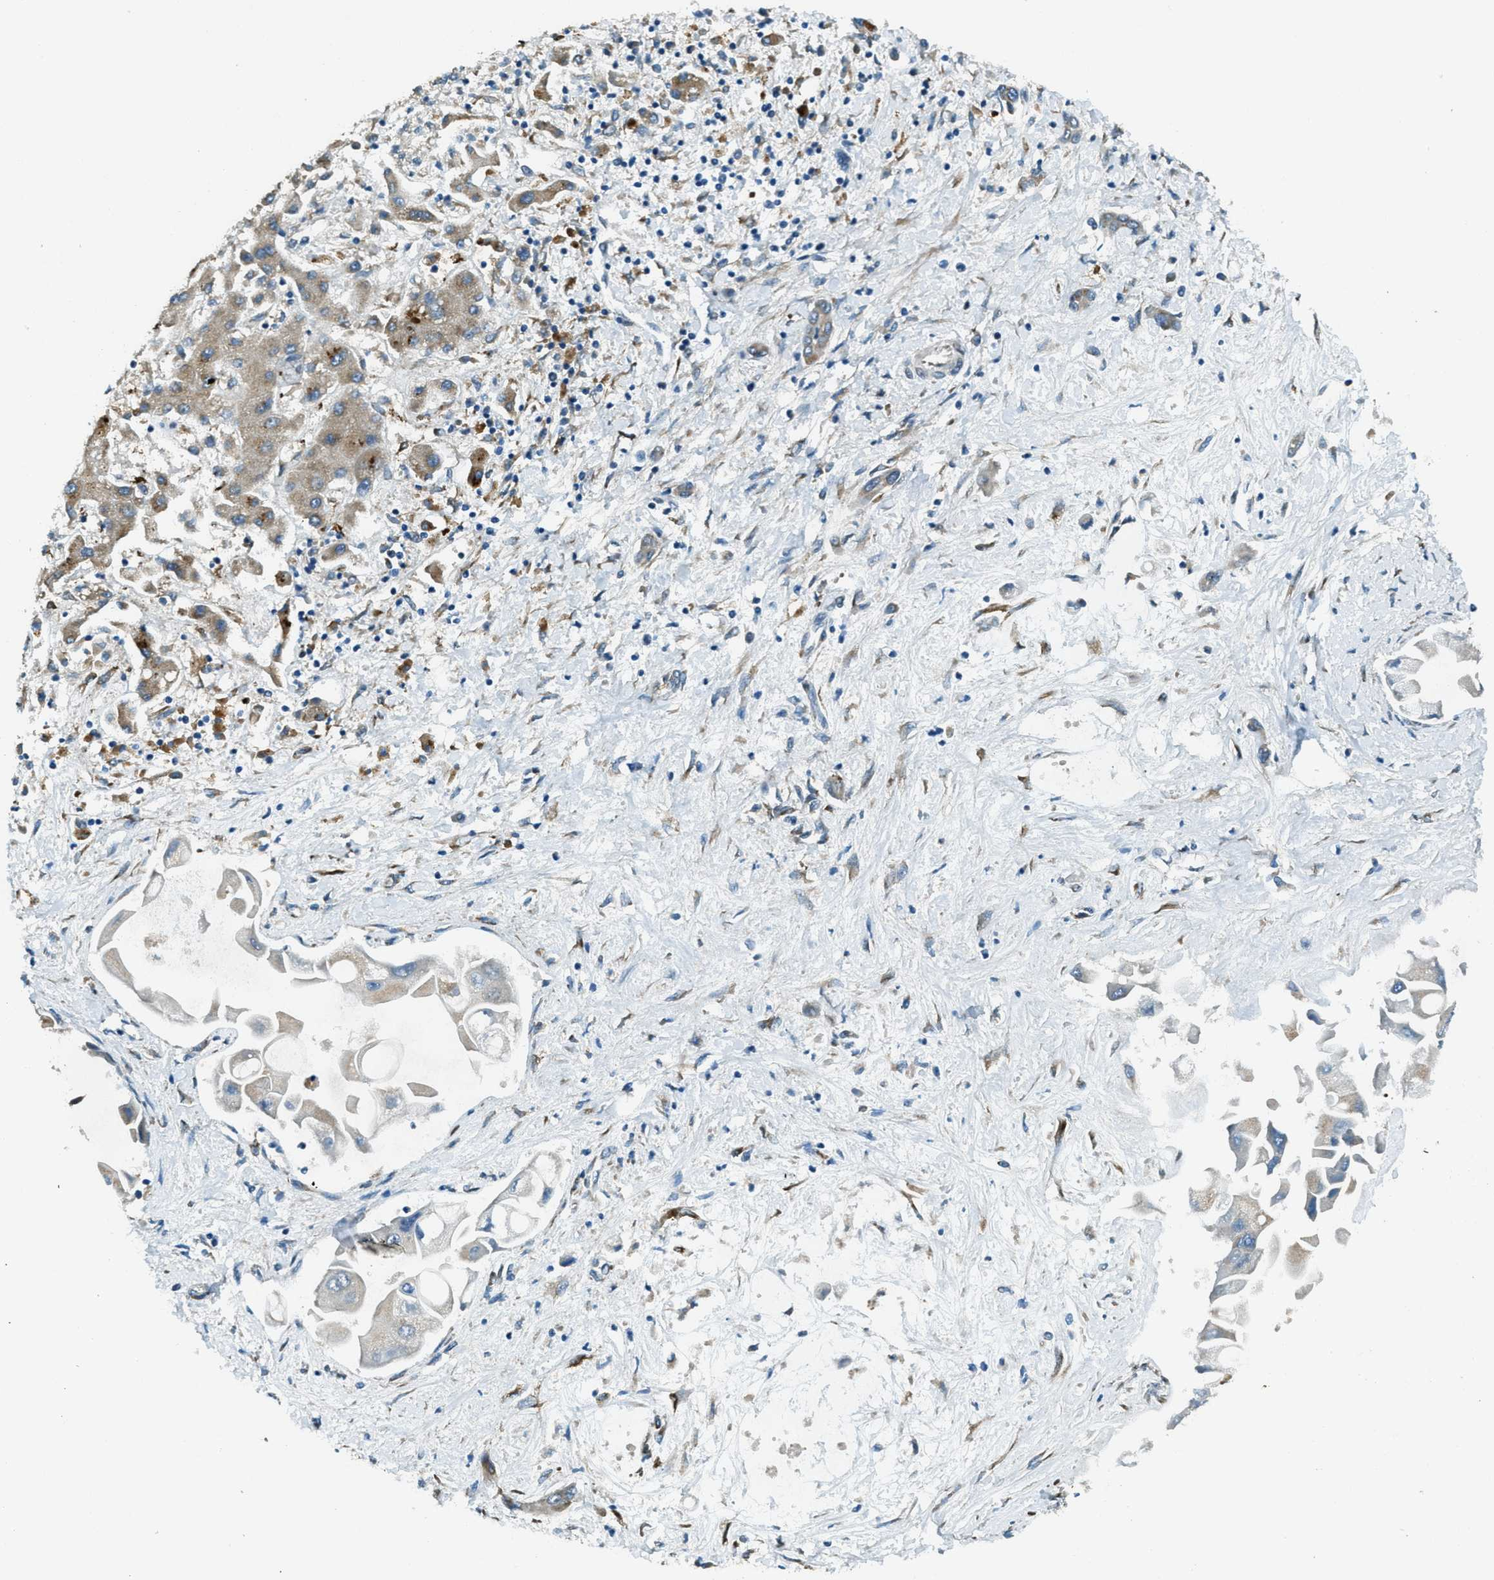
{"staining": {"intensity": "weak", "quantity": "25%-75%", "location": "cytoplasmic/membranous"}, "tissue": "liver cancer", "cell_type": "Tumor cells", "image_type": "cancer", "snomed": [{"axis": "morphology", "description": "Cholangiocarcinoma"}, {"axis": "topography", "description": "Liver"}], "caption": "DAB (3,3'-diaminobenzidine) immunohistochemical staining of human liver cancer (cholangiocarcinoma) reveals weak cytoplasmic/membranous protein staining in approximately 25%-75% of tumor cells. Nuclei are stained in blue.", "gene": "GINM1", "patient": {"sex": "male", "age": 50}}